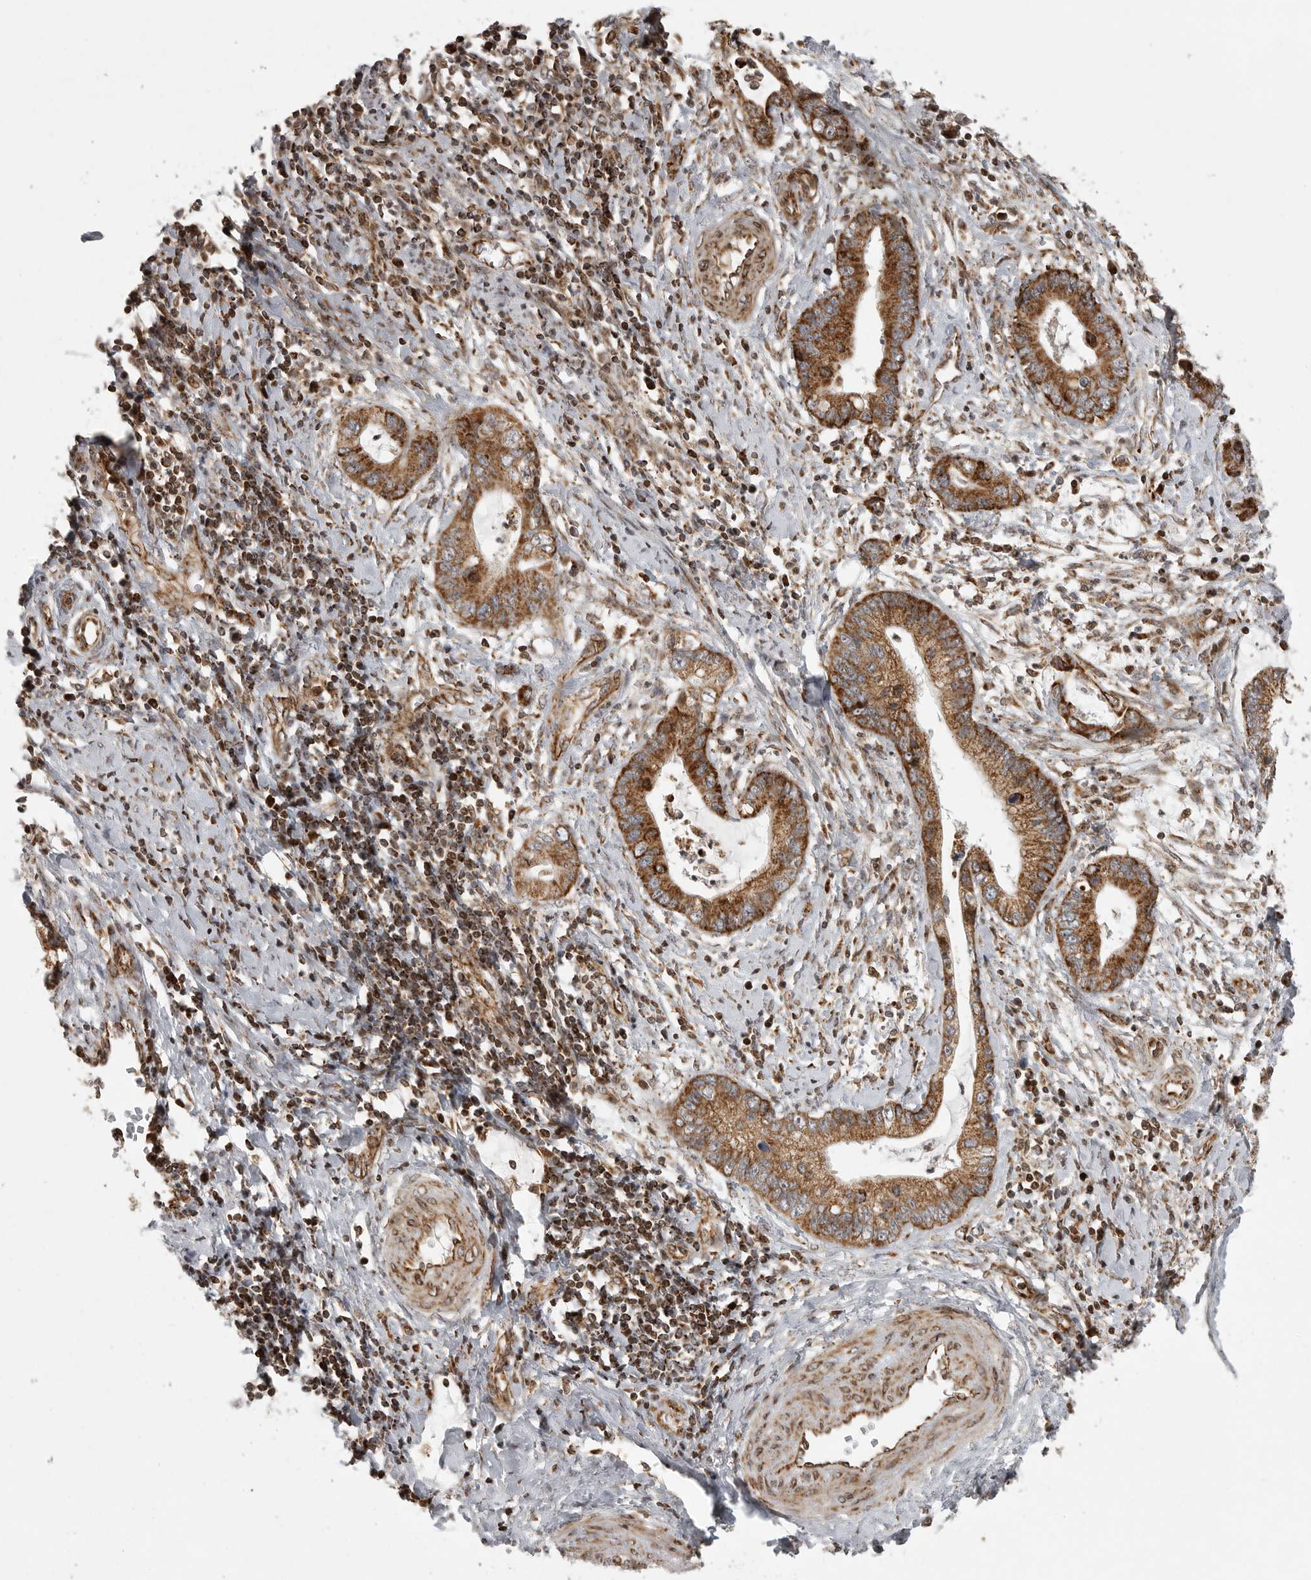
{"staining": {"intensity": "strong", "quantity": ">75%", "location": "cytoplasmic/membranous"}, "tissue": "cervical cancer", "cell_type": "Tumor cells", "image_type": "cancer", "snomed": [{"axis": "morphology", "description": "Adenocarcinoma, NOS"}, {"axis": "topography", "description": "Cervix"}], "caption": "Protein staining by immunohistochemistry shows strong cytoplasmic/membranous positivity in approximately >75% of tumor cells in adenocarcinoma (cervical).", "gene": "NARS2", "patient": {"sex": "female", "age": 44}}